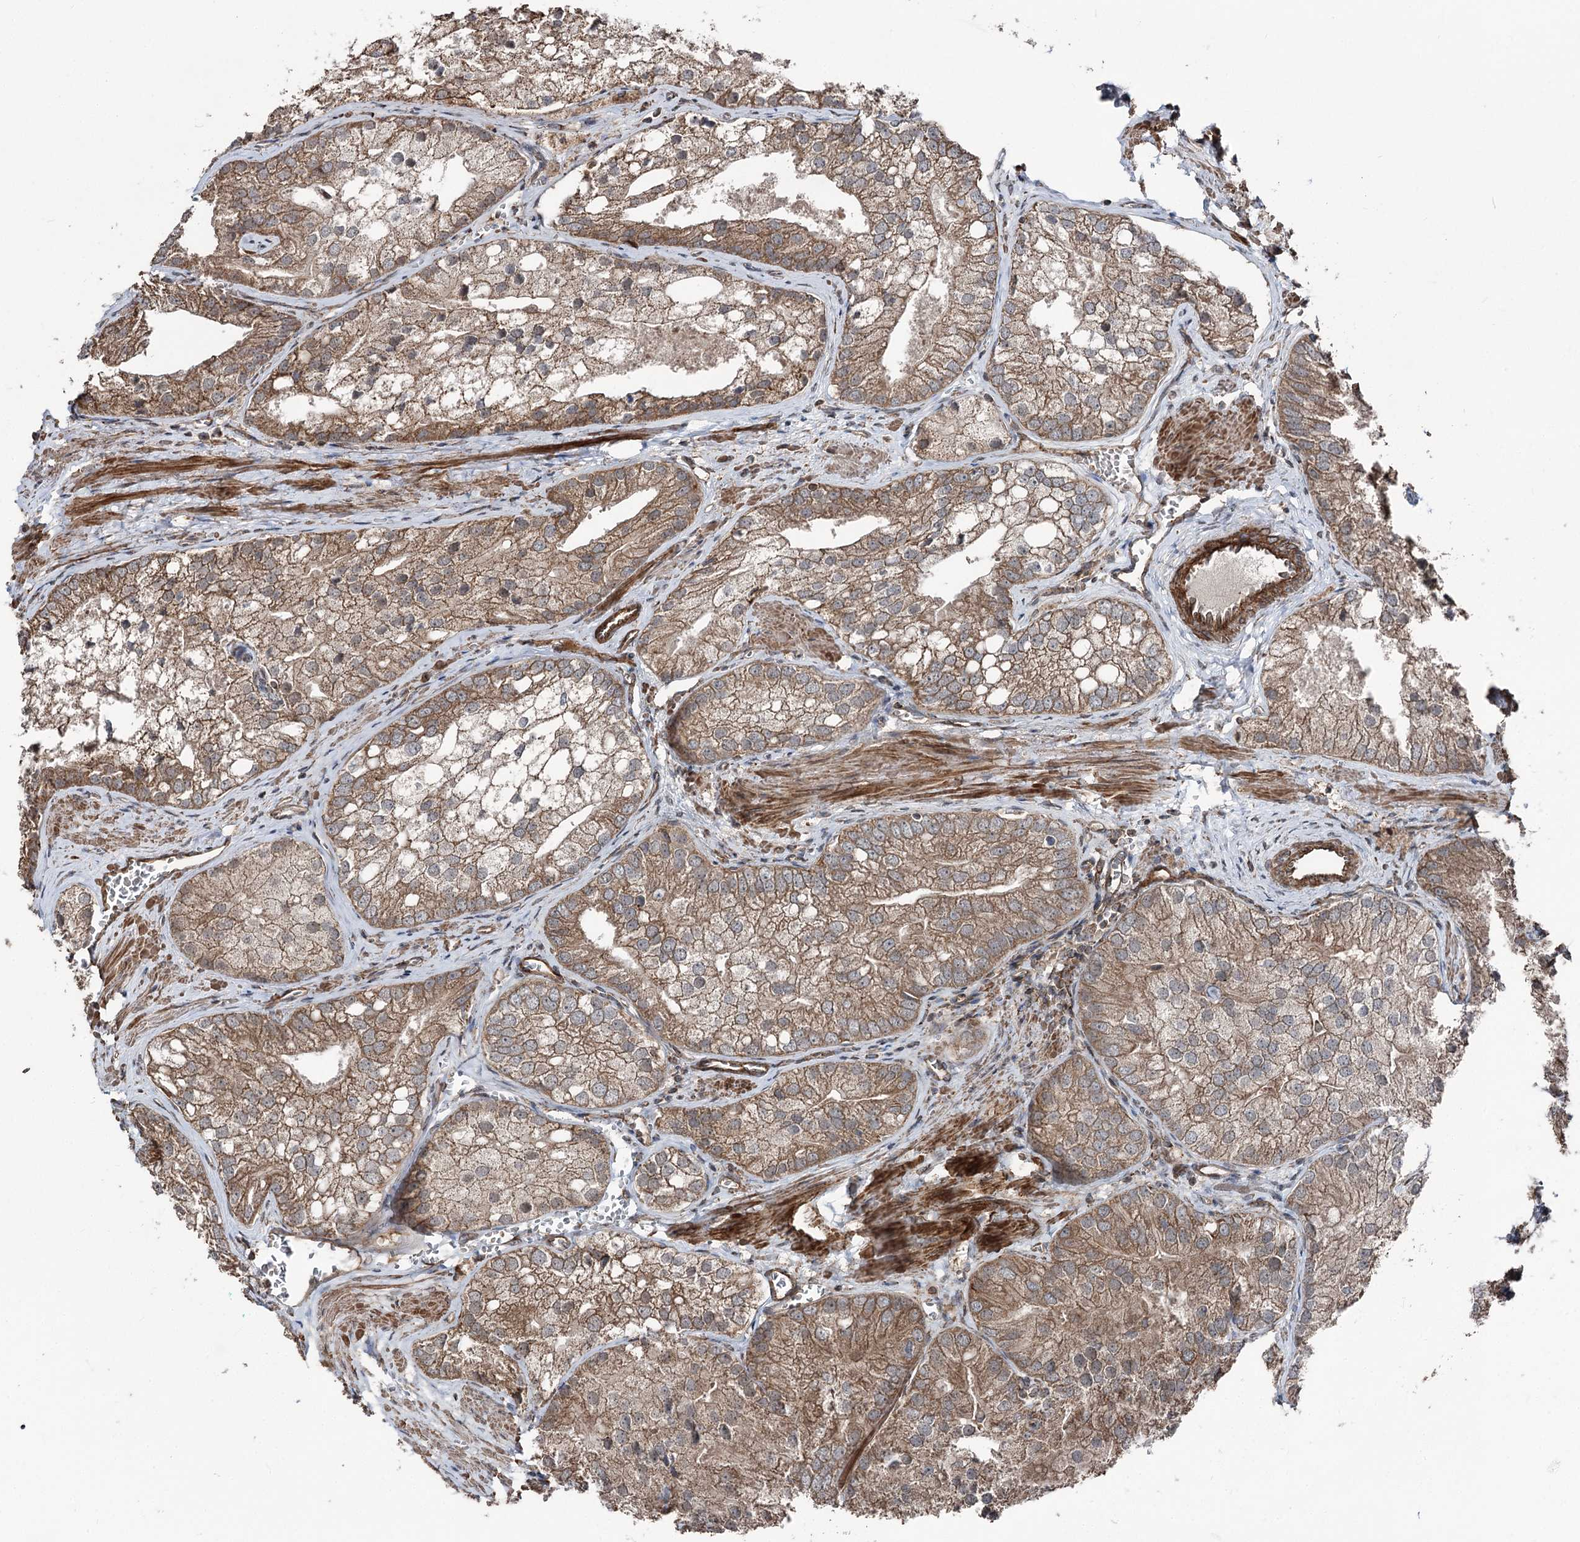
{"staining": {"intensity": "moderate", "quantity": ">75%", "location": "cytoplasmic/membranous"}, "tissue": "prostate cancer", "cell_type": "Tumor cells", "image_type": "cancer", "snomed": [{"axis": "morphology", "description": "Adenocarcinoma, Low grade"}, {"axis": "topography", "description": "Prostate"}], "caption": "Moderate cytoplasmic/membranous staining for a protein is present in approximately >75% of tumor cells of prostate adenocarcinoma (low-grade) using IHC.", "gene": "ITFG2", "patient": {"sex": "male", "age": 69}}